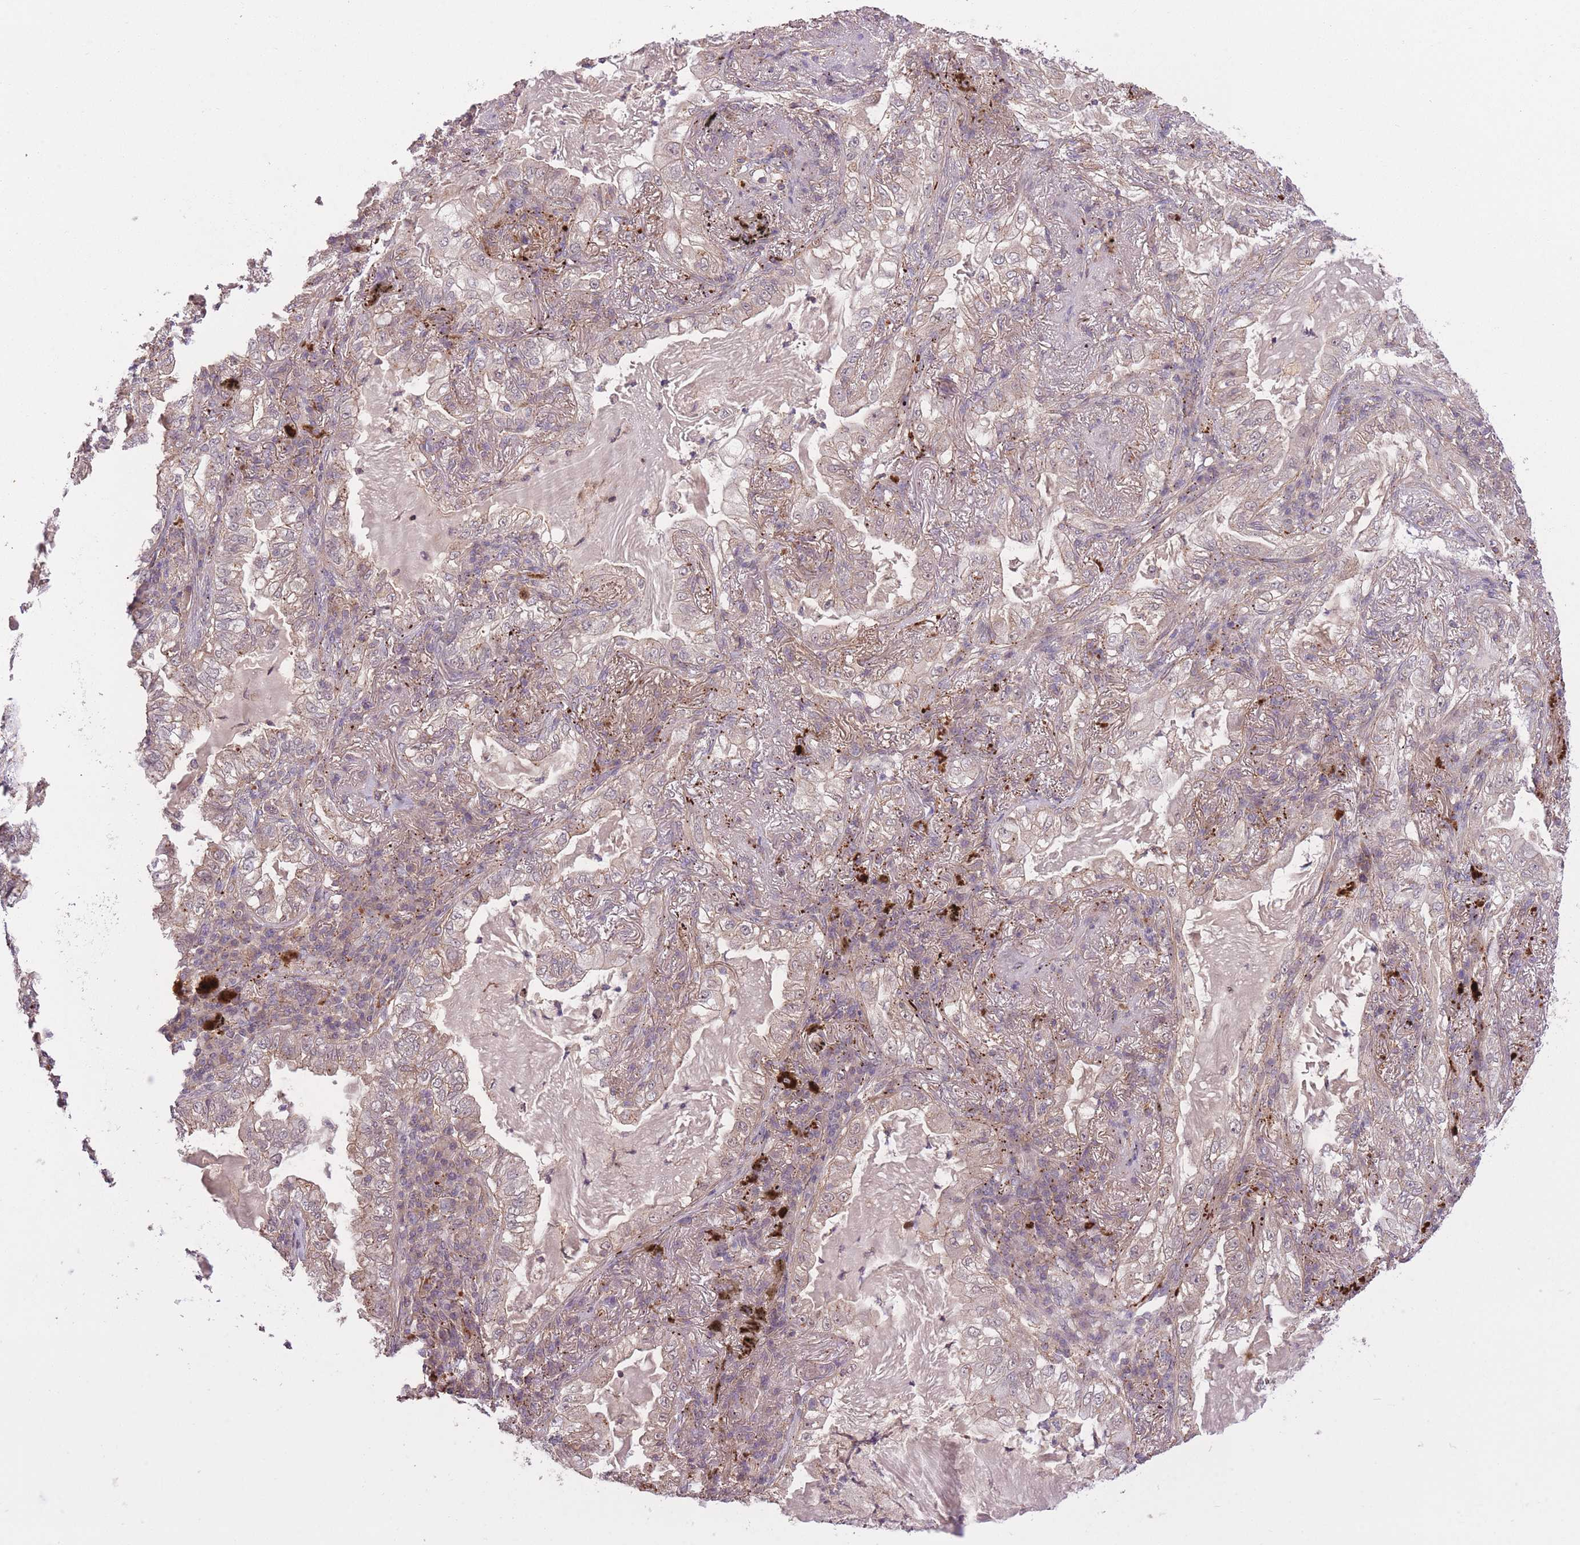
{"staining": {"intensity": "strong", "quantity": "<25%", "location": "cytoplasmic/membranous"}, "tissue": "lung cancer", "cell_type": "Tumor cells", "image_type": "cancer", "snomed": [{"axis": "morphology", "description": "Adenocarcinoma, NOS"}, {"axis": "topography", "description": "Lung"}], "caption": "Lung cancer (adenocarcinoma) stained with DAB immunohistochemistry (IHC) displays medium levels of strong cytoplasmic/membranous expression in approximately <25% of tumor cells.", "gene": "POLR3F", "patient": {"sex": "female", "age": 73}}